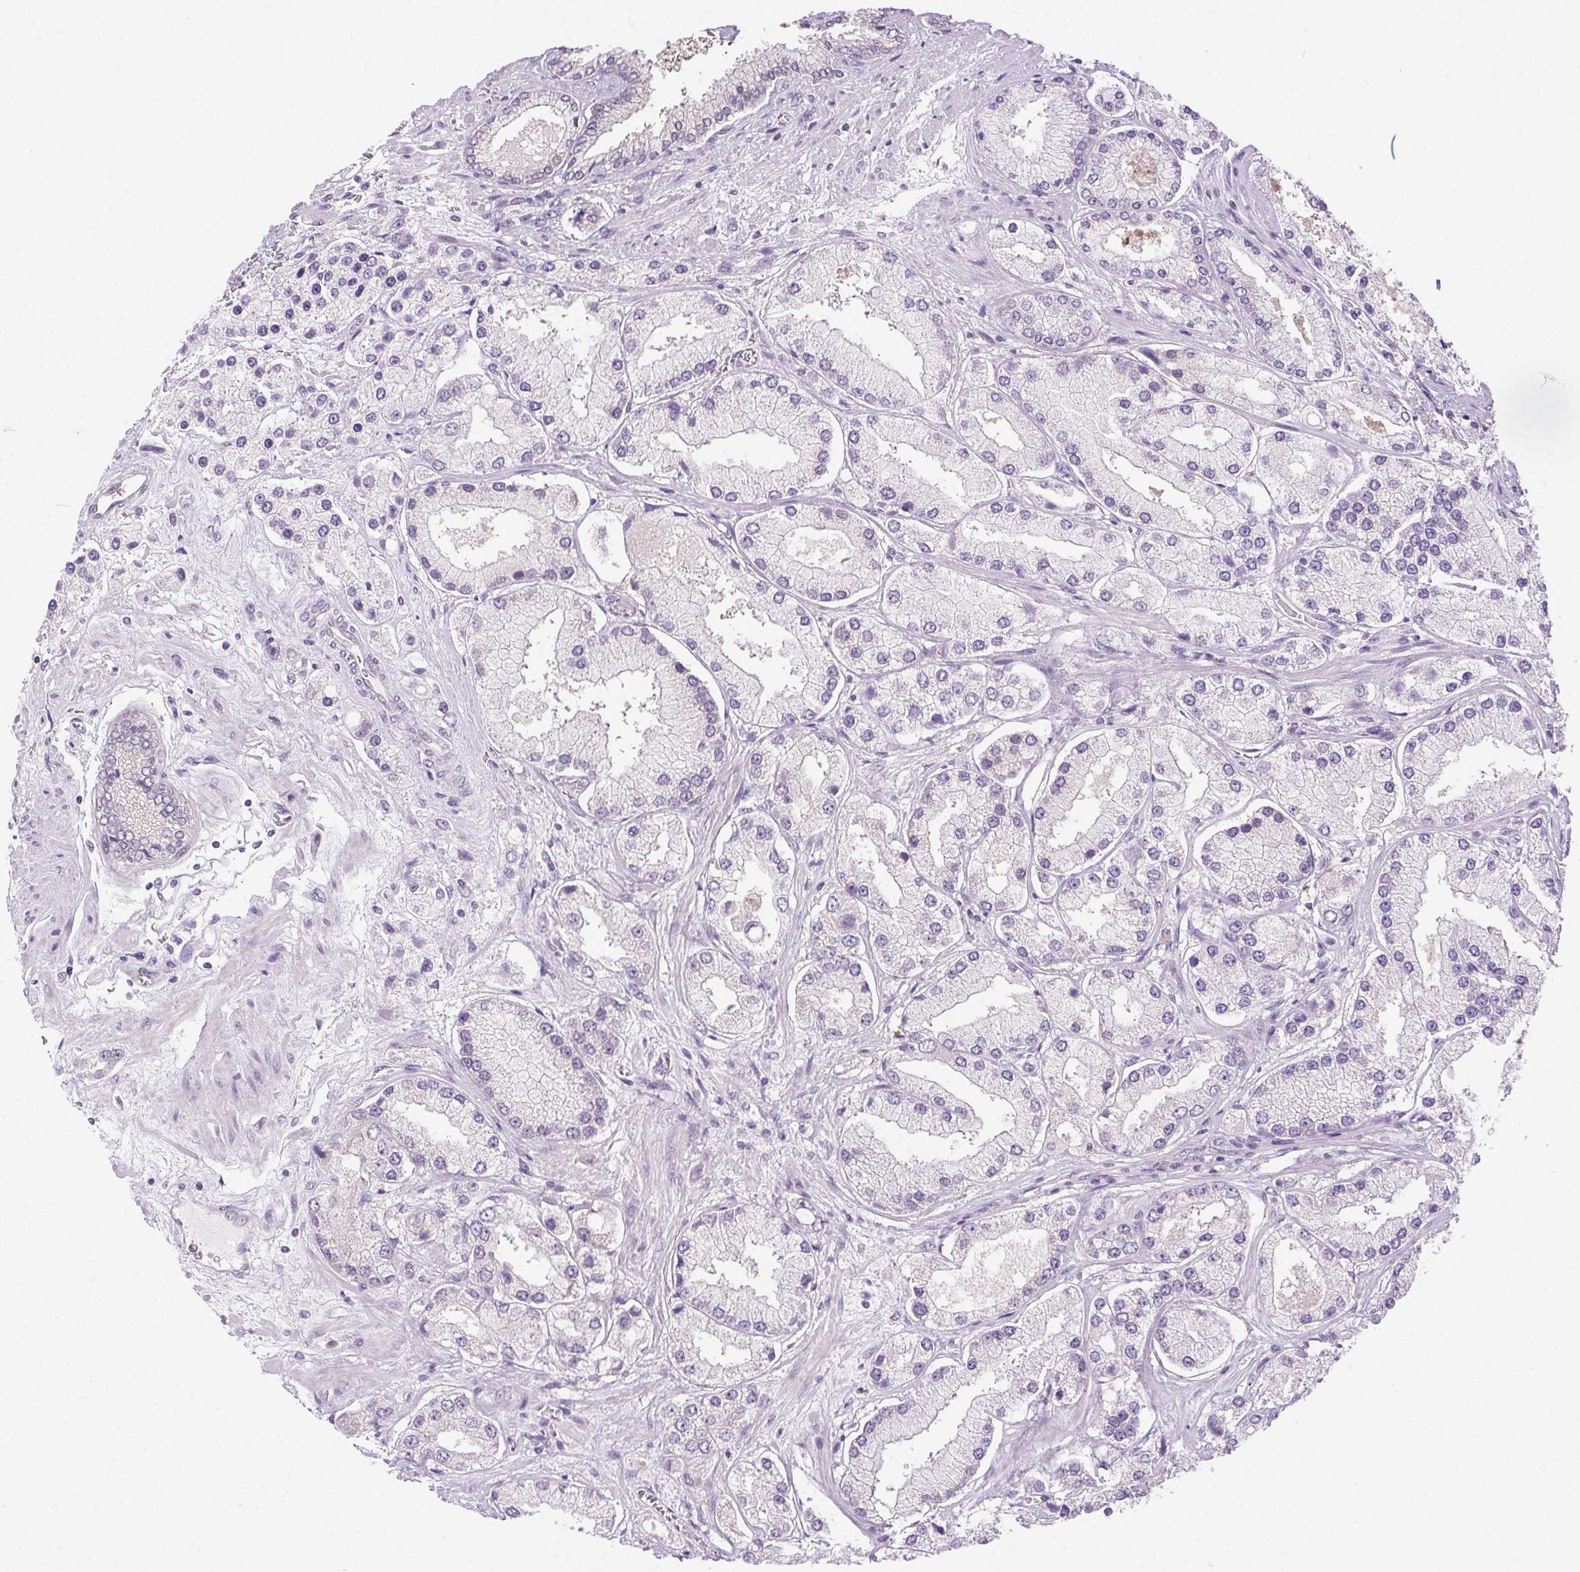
{"staining": {"intensity": "negative", "quantity": "none", "location": "none"}, "tissue": "prostate cancer", "cell_type": "Tumor cells", "image_type": "cancer", "snomed": [{"axis": "morphology", "description": "Adenocarcinoma, High grade"}, {"axis": "topography", "description": "Prostate"}], "caption": "This photomicrograph is of prostate adenocarcinoma (high-grade) stained with IHC to label a protein in brown with the nuclei are counter-stained blue. There is no staining in tumor cells. Brightfield microscopy of immunohistochemistry (IHC) stained with DAB (3,3'-diaminobenzidine) (brown) and hematoxylin (blue), captured at high magnification.", "gene": "SYT11", "patient": {"sex": "male", "age": 67}}